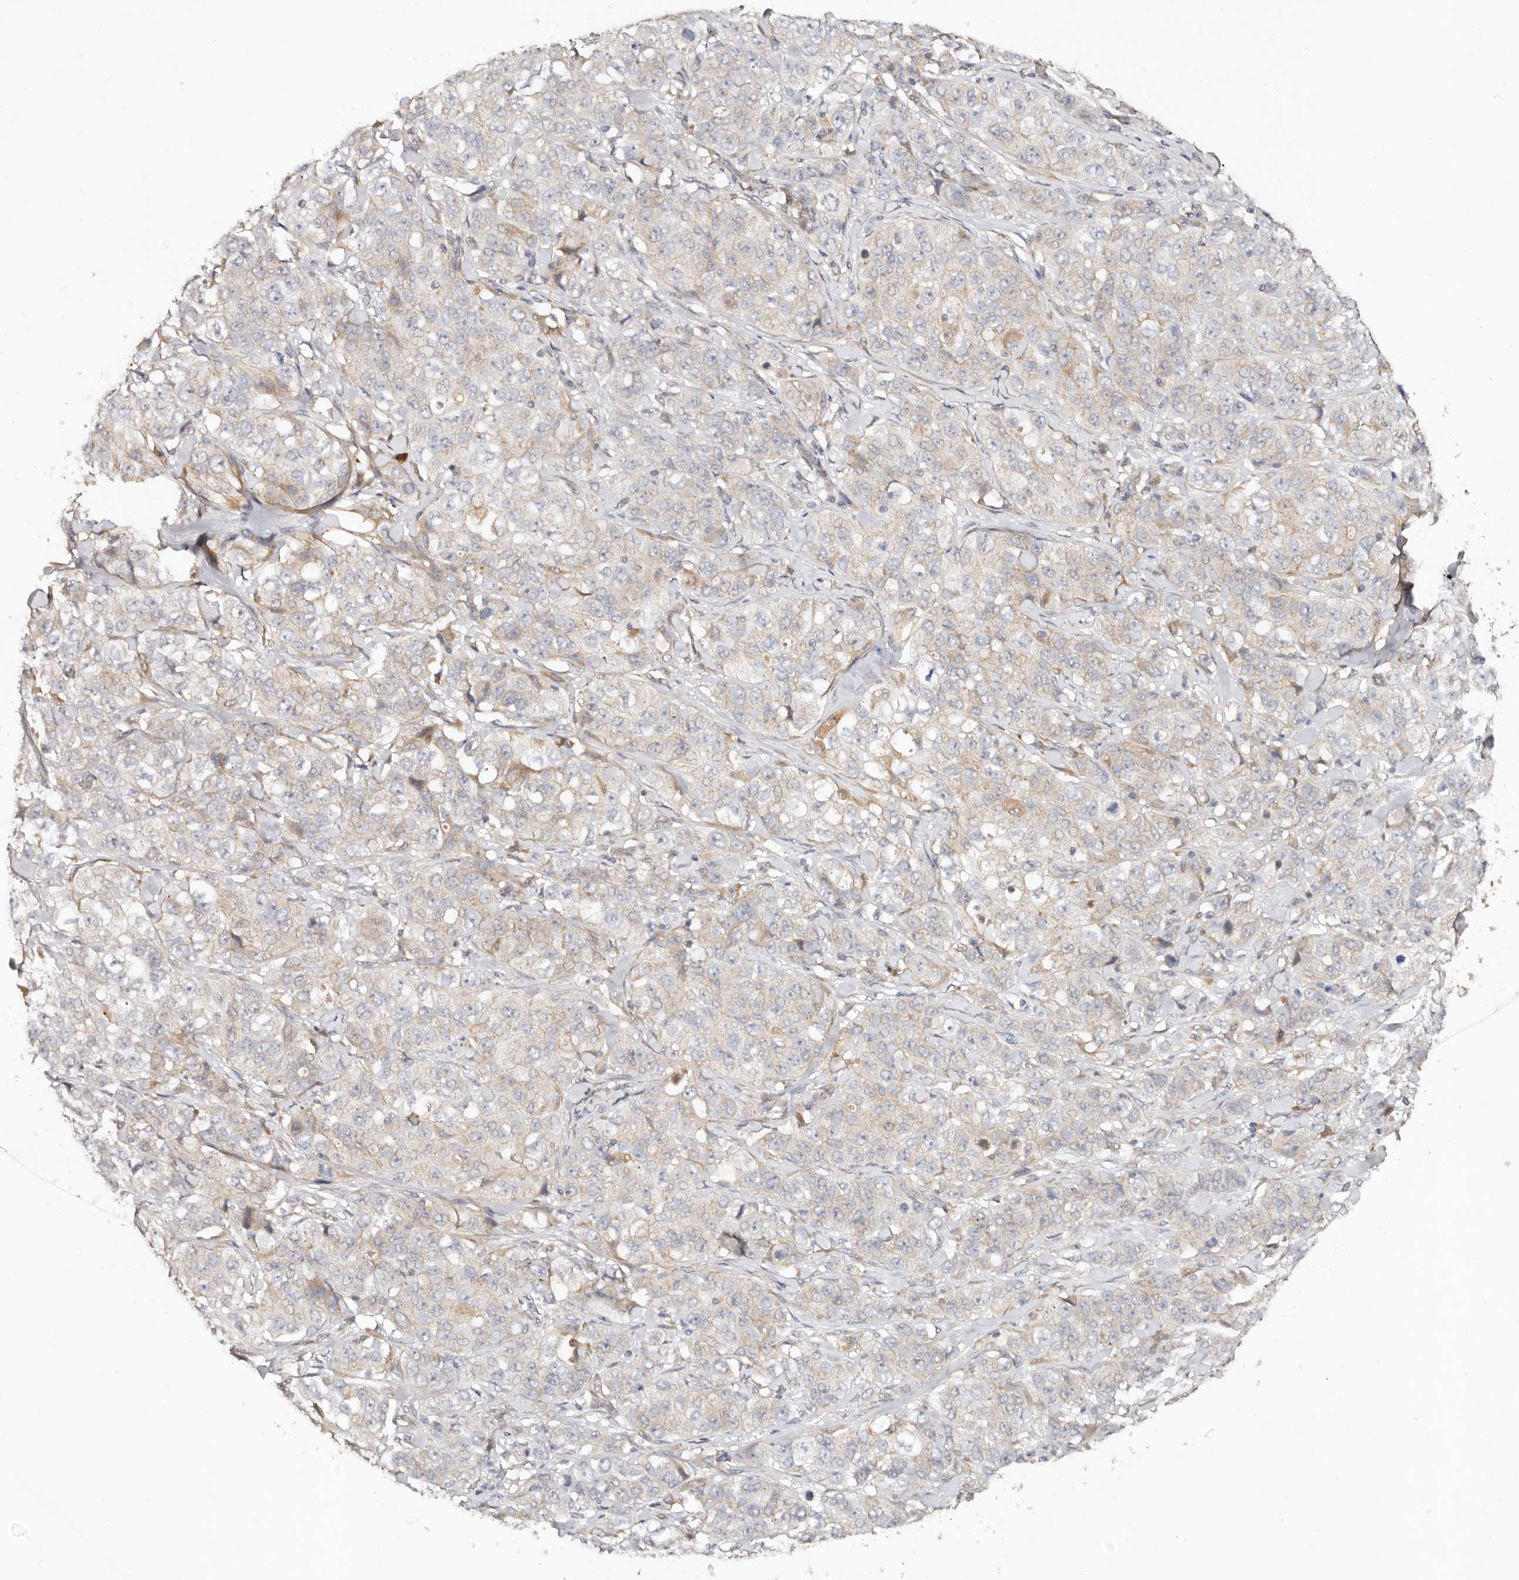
{"staining": {"intensity": "weak", "quantity": "<25%", "location": "cytoplasmic/membranous"}, "tissue": "stomach cancer", "cell_type": "Tumor cells", "image_type": "cancer", "snomed": [{"axis": "morphology", "description": "Adenocarcinoma, NOS"}, {"axis": "topography", "description": "Stomach"}], "caption": "Protein analysis of adenocarcinoma (stomach) displays no significant staining in tumor cells. (Brightfield microscopy of DAB immunohistochemistry at high magnification).", "gene": "DENND11", "patient": {"sex": "male", "age": 48}}